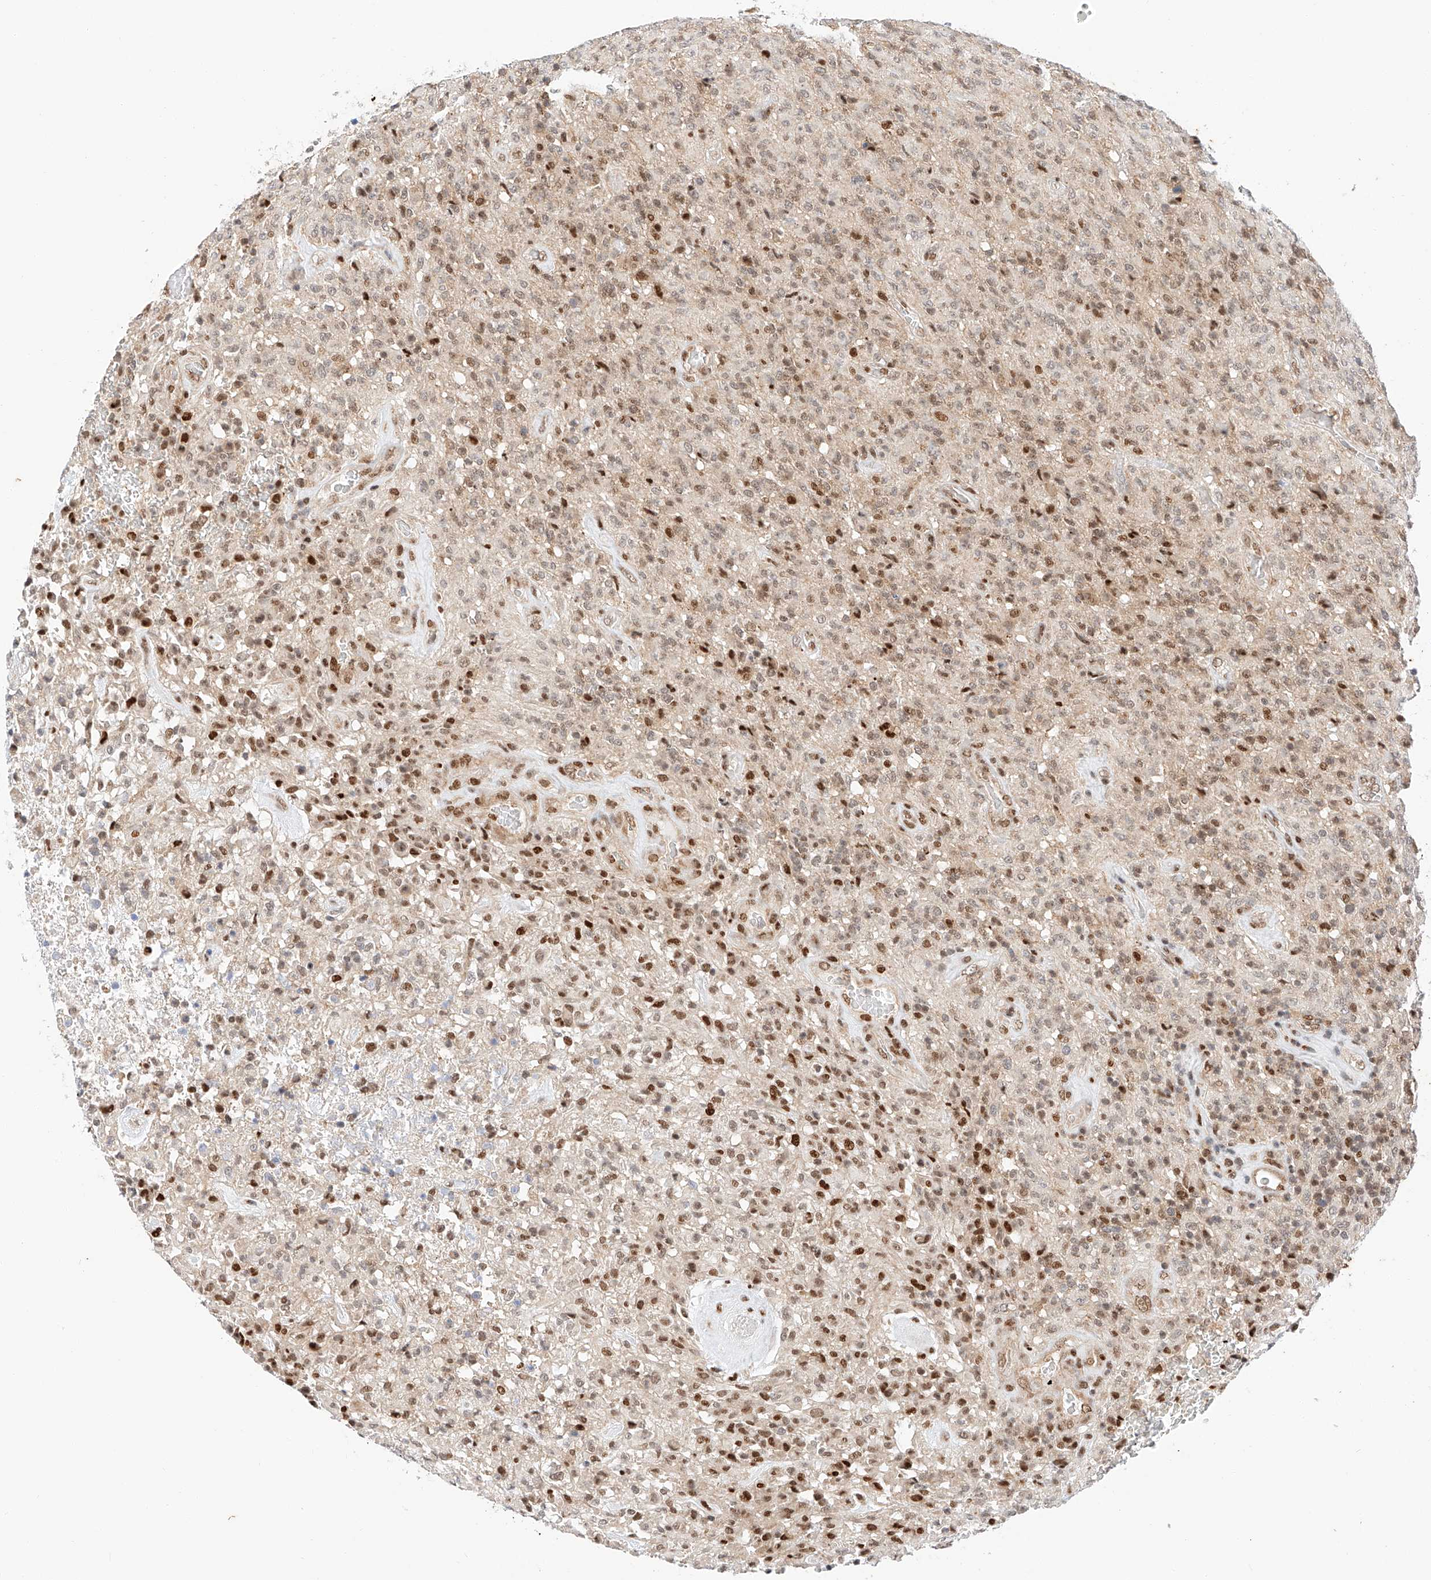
{"staining": {"intensity": "strong", "quantity": "25%-75%", "location": "nuclear"}, "tissue": "glioma", "cell_type": "Tumor cells", "image_type": "cancer", "snomed": [{"axis": "morphology", "description": "Glioma, malignant, High grade"}, {"axis": "topography", "description": "Brain"}], "caption": "Brown immunohistochemical staining in human high-grade glioma (malignant) demonstrates strong nuclear positivity in approximately 25%-75% of tumor cells.", "gene": "HDAC9", "patient": {"sex": "female", "age": 57}}